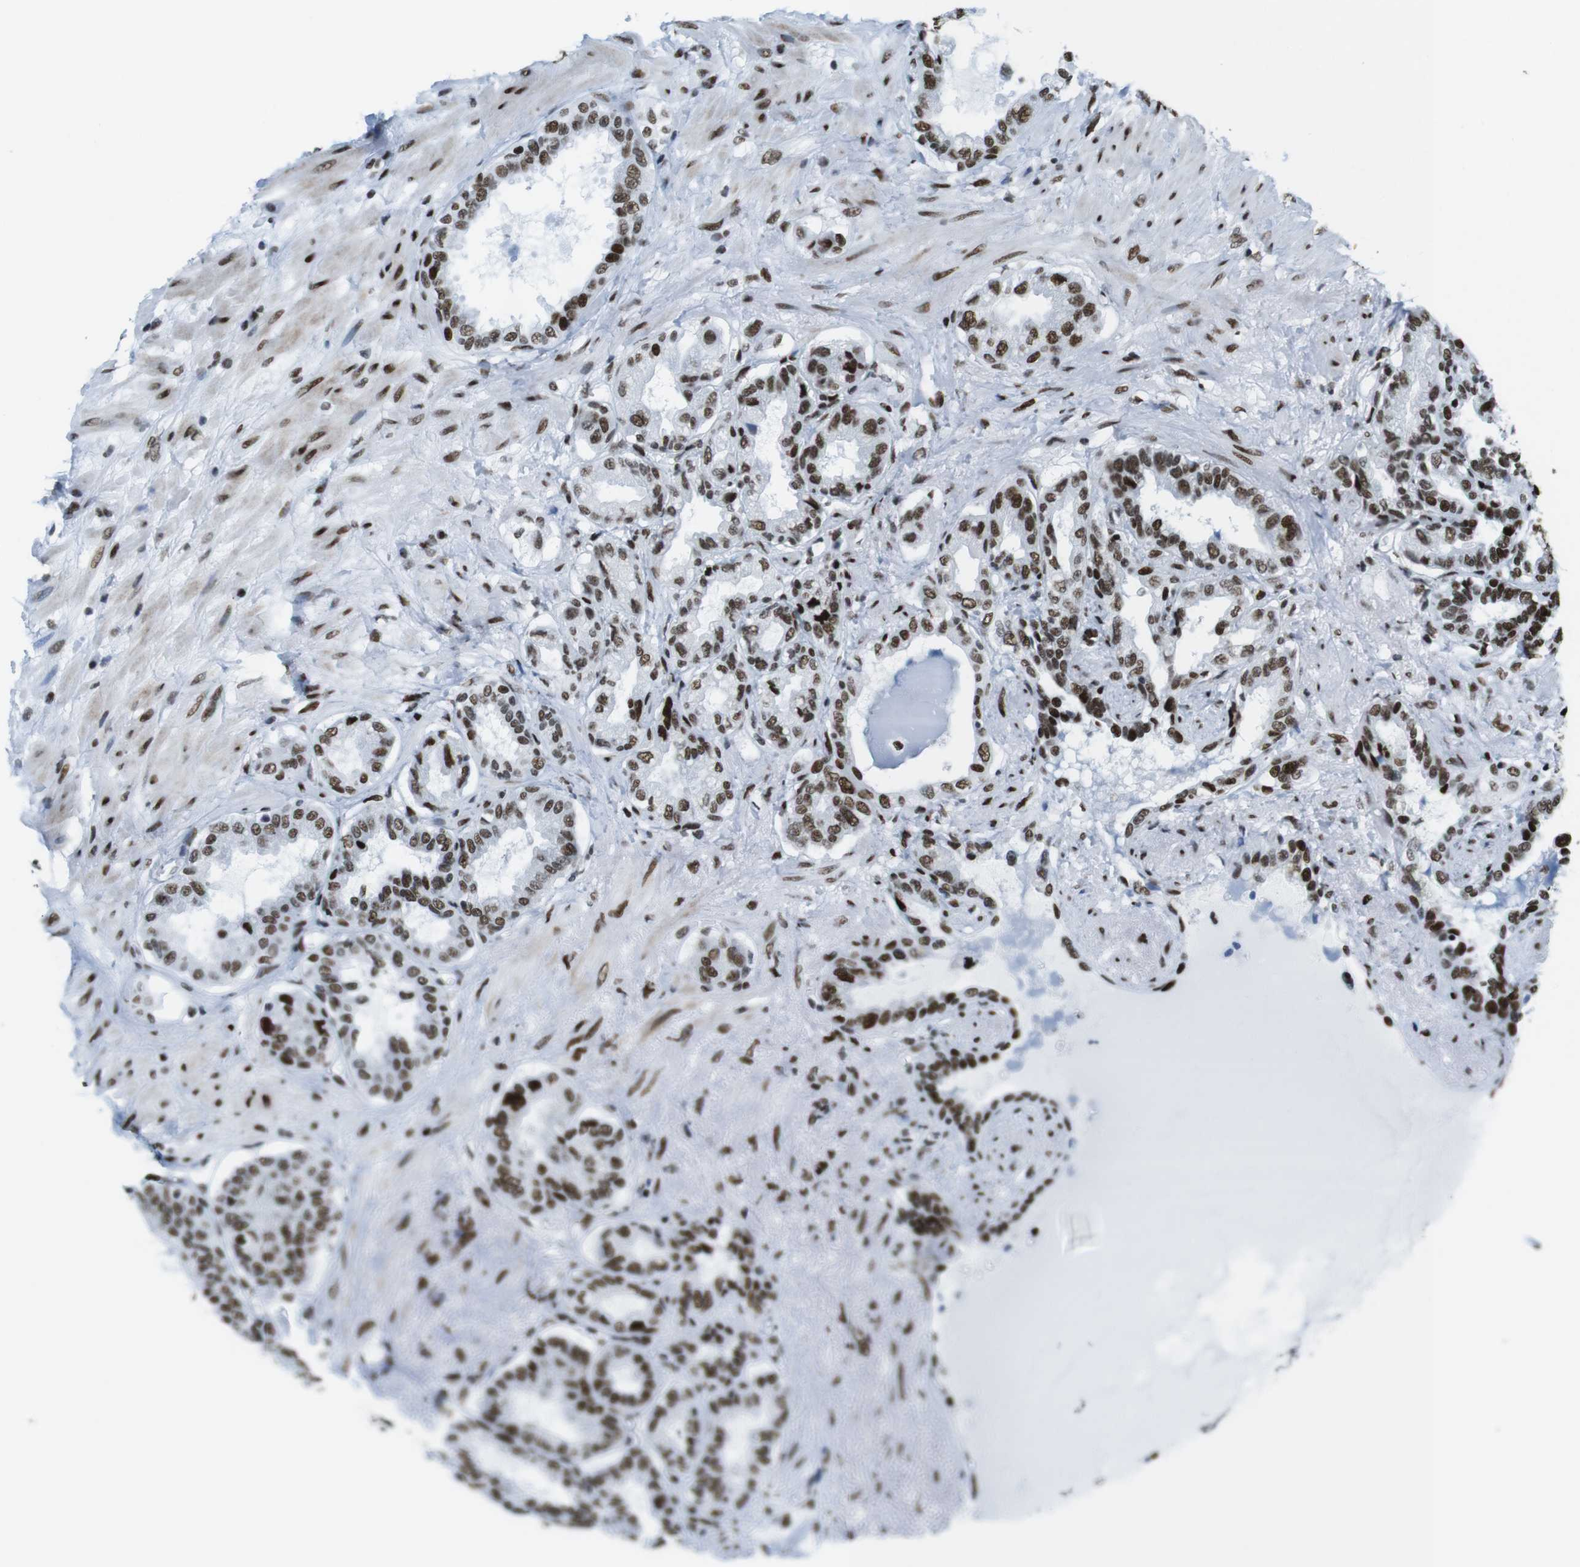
{"staining": {"intensity": "moderate", "quantity": ">75%", "location": "nuclear"}, "tissue": "seminal vesicle", "cell_type": "Glandular cells", "image_type": "normal", "snomed": [{"axis": "morphology", "description": "Normal tissue, NOS"}, {"axis": "topography", "description": "Seminal veicle"}], "caption": "Seminal vesicle stained with DAB immunohistochemistry (IHC) reveals medium levels of moderate nuclear positivity in approximately >75% of glandular cells. (Brightfield microscopy of DAB IHC at high magnification).", "gene": "CITED2", "patient": {"sex": "male", "age": 61}}